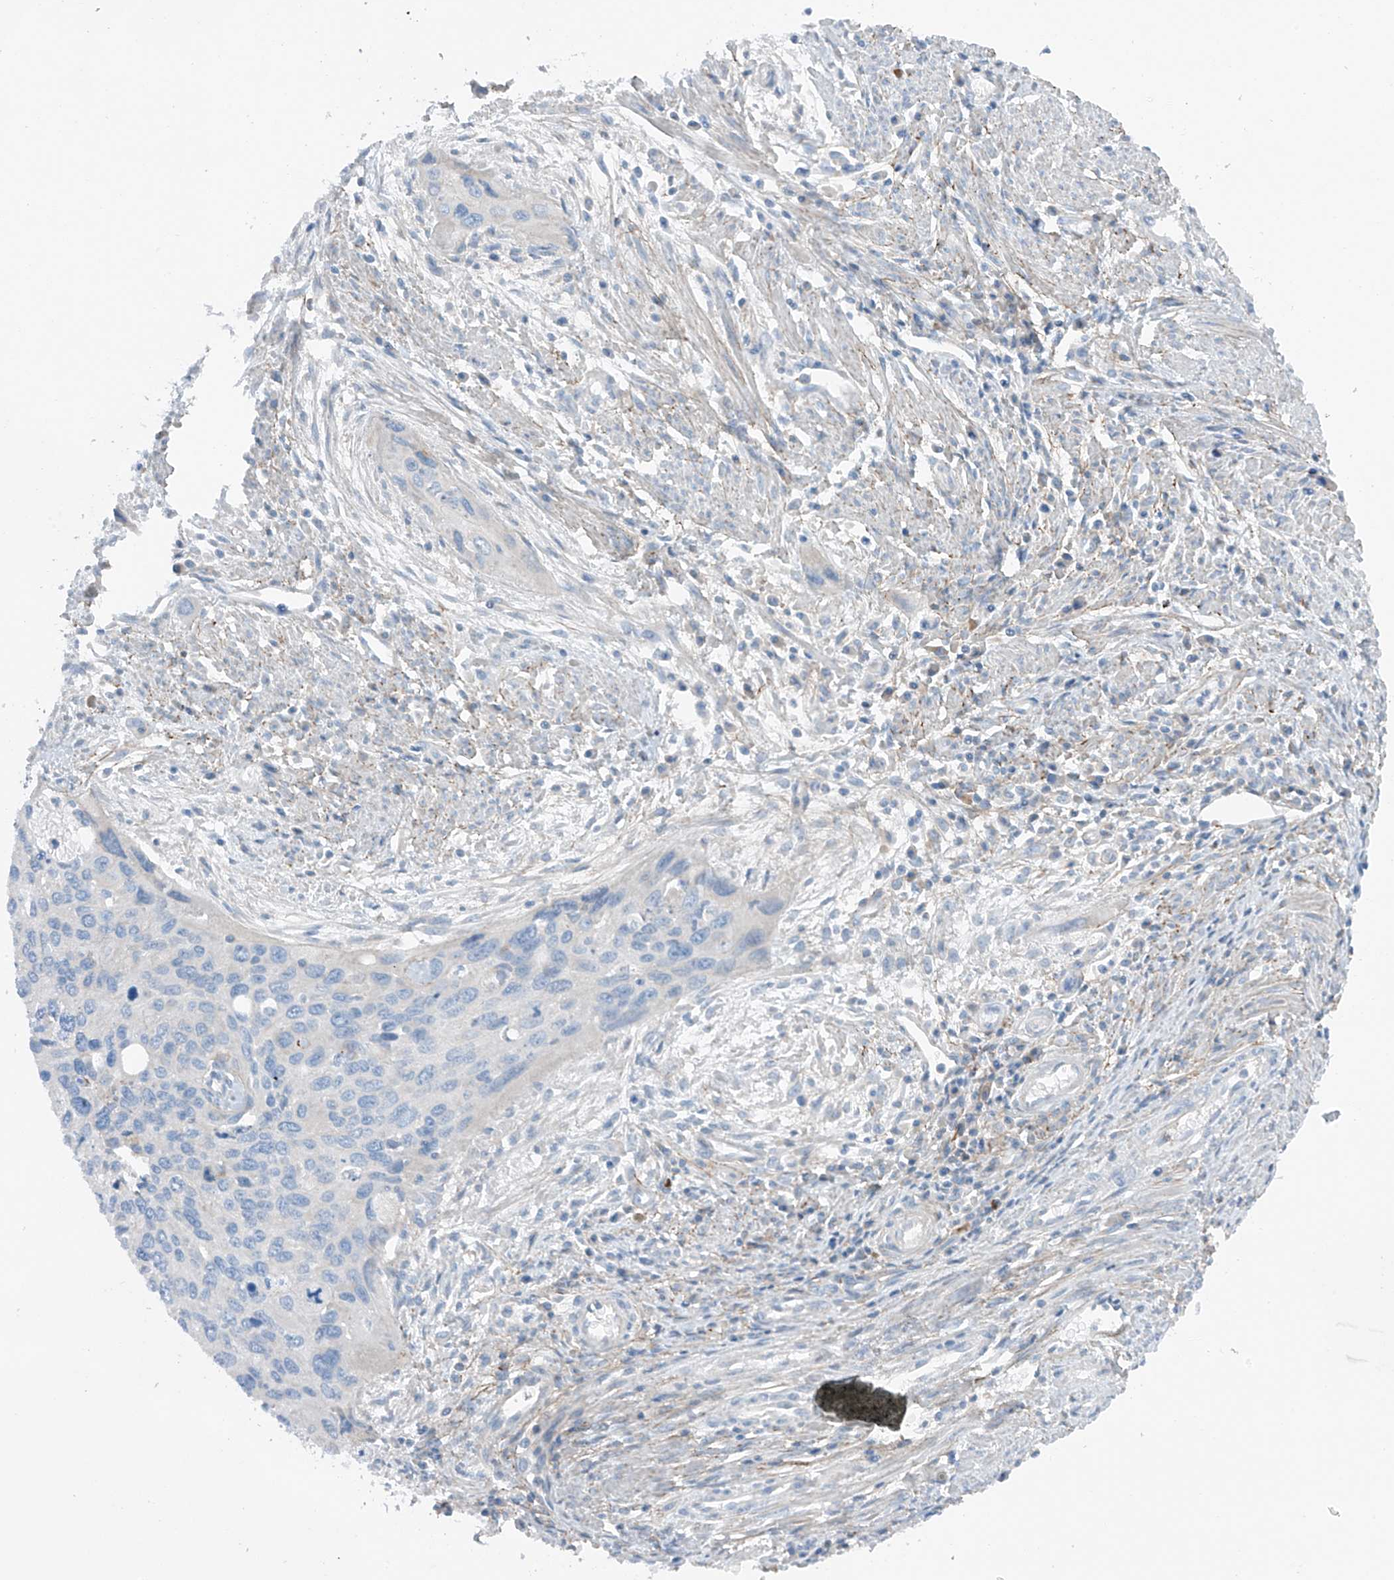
{"staining": {"intensity": "negative", "quantity": "none", "location": "none"}, "tissue": "cervical cancer", "cell_type": "Tumor cells", "image_type": "cancer", "snomed": [{"axis": "morphology", "description": "Squamous cell carcinoma, NOS"}, {"axis": "topography", "description": "Cervix"}], "caption": "Tumor cells show no significant protein staining in cervical squamous cell carcinoma. Nuclei are stained in blue.", "gene": "NALCN", "patient": {"sex": "female", "age": 55}}